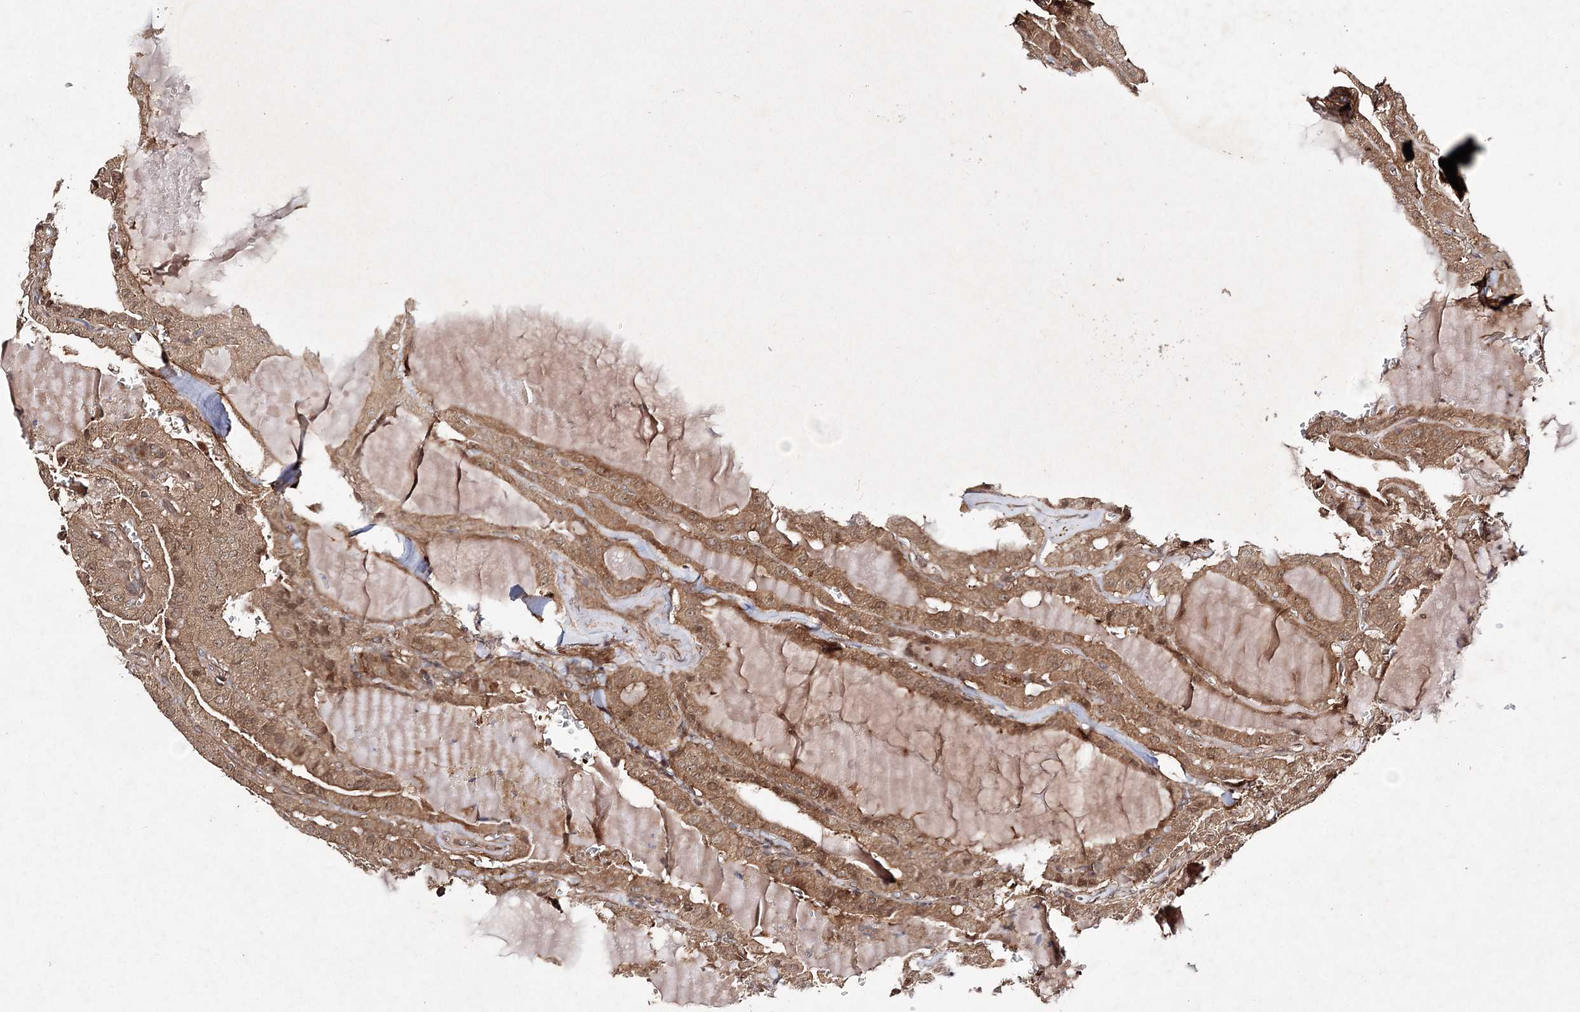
{"staining": {"intensity": "moderate", "quantity": ">75%", "location": "cytoplasmic/membranous,nuclear"}, "tissue": "thyroid cancer", "cell_type": "Tumor cells", "image_type": "cancer", "snomed": [{"axis": "morphology", "description": "Papillary adenocarcinoma, NOS"}, {"axis": "topography", "description": "Thyroid gland"}], "caption": "DAB immunohistochemical staining of human papillary adenocarcinoma (thyroid) shows moderate cytoplasmic/membranous and nuclear protein staining in about >75% of tumor cells.", "gene": "TMEM9B", "patient": {"sex": "male", "age": 52}}